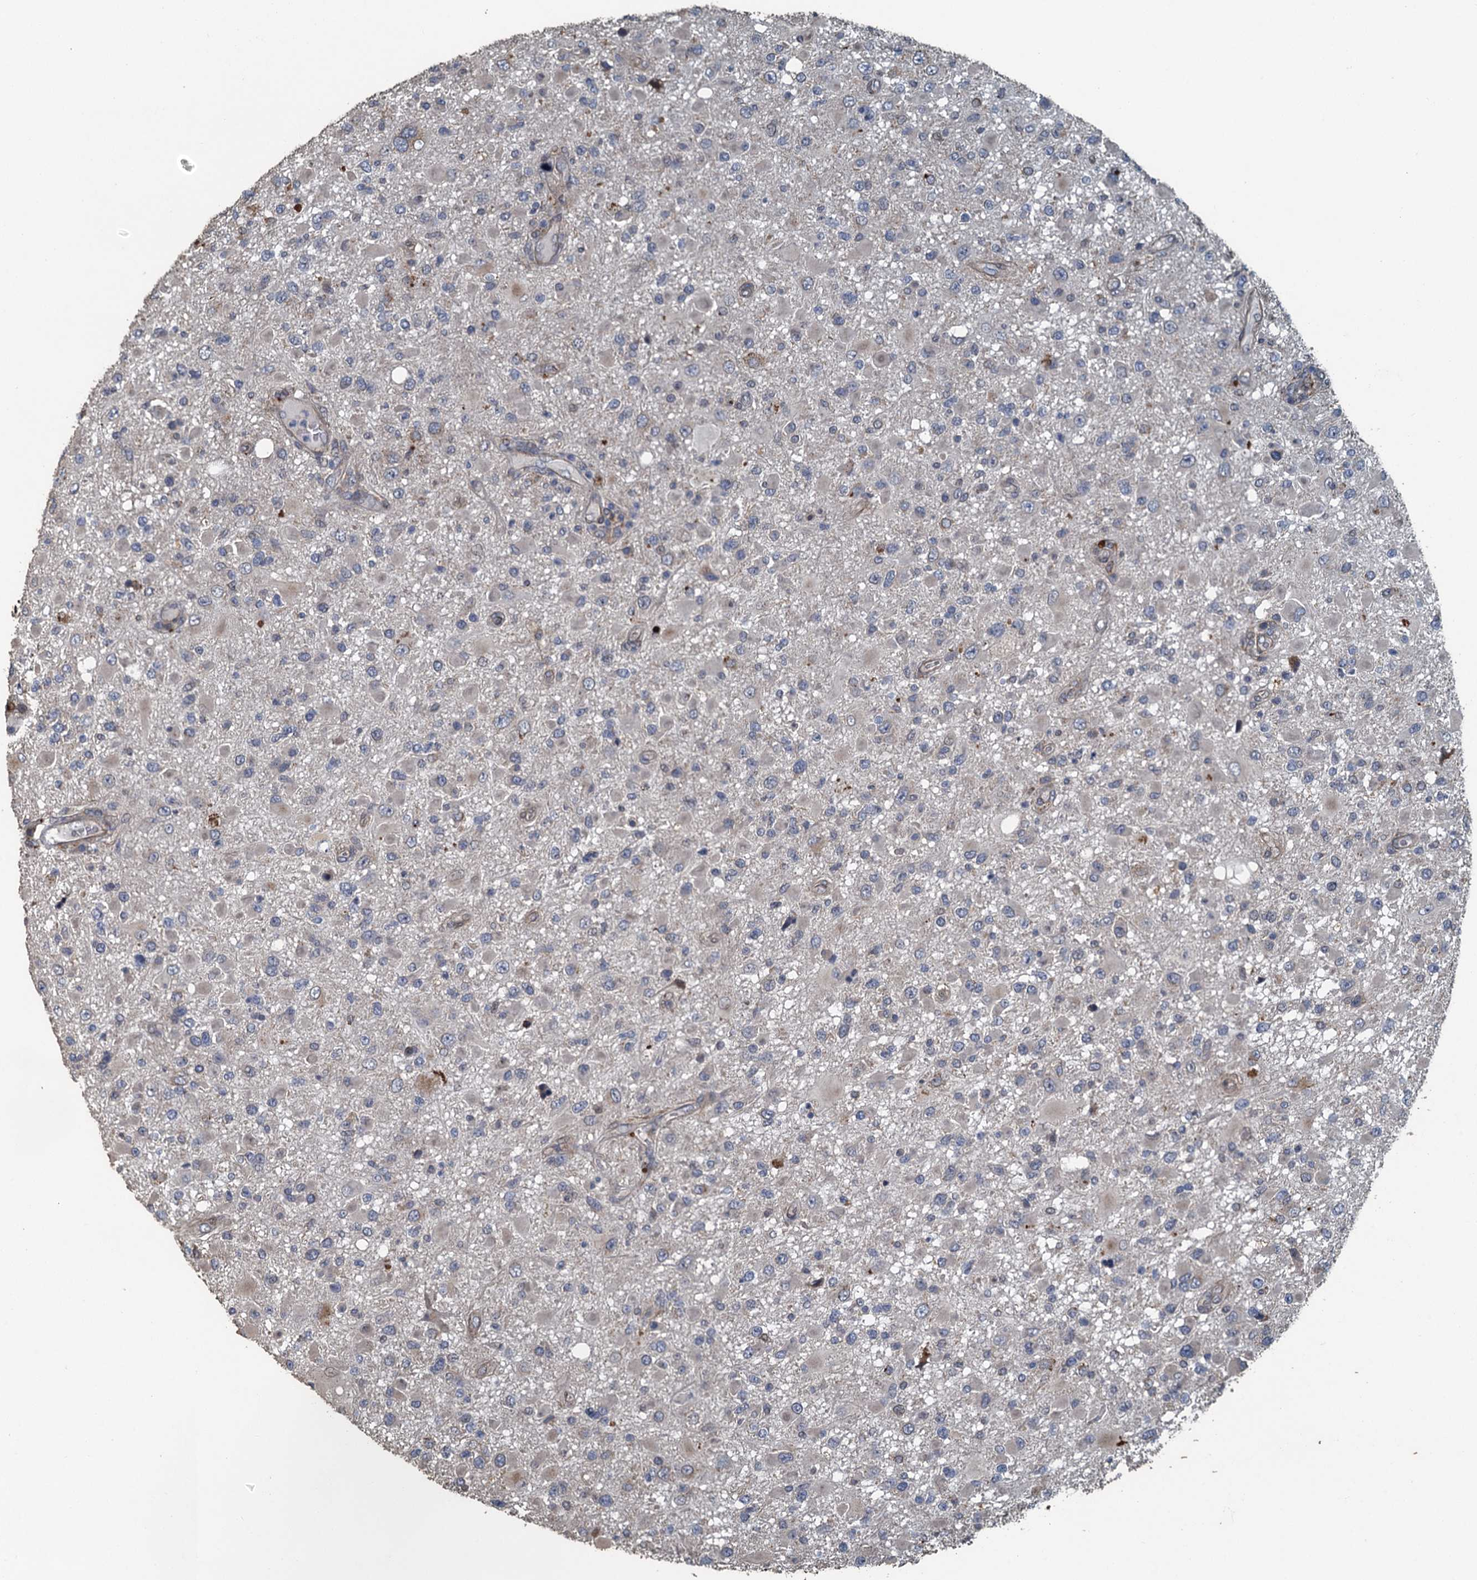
{"staining": {"intensity": "negative", "quantity": "none", "location": "none"}, "tissue": "glioma", "cell_type": "Tumor cells", "image_type": "cancer", "snomed": [{"axis": "morphology", "description": "Glioma, malignant, High grade"}, {"axis": "topography", "description": "Brain"}], "caption": "Immunohistochemistry (IHC) micrograph of human glioma stained for a protein (brown), which exhibits no expression in tumor cells. (DAB immunohistochemistry with hematoxylin counter stain).", "gene": "AGRN", "patient": {"sex": "male", "age": 53}}